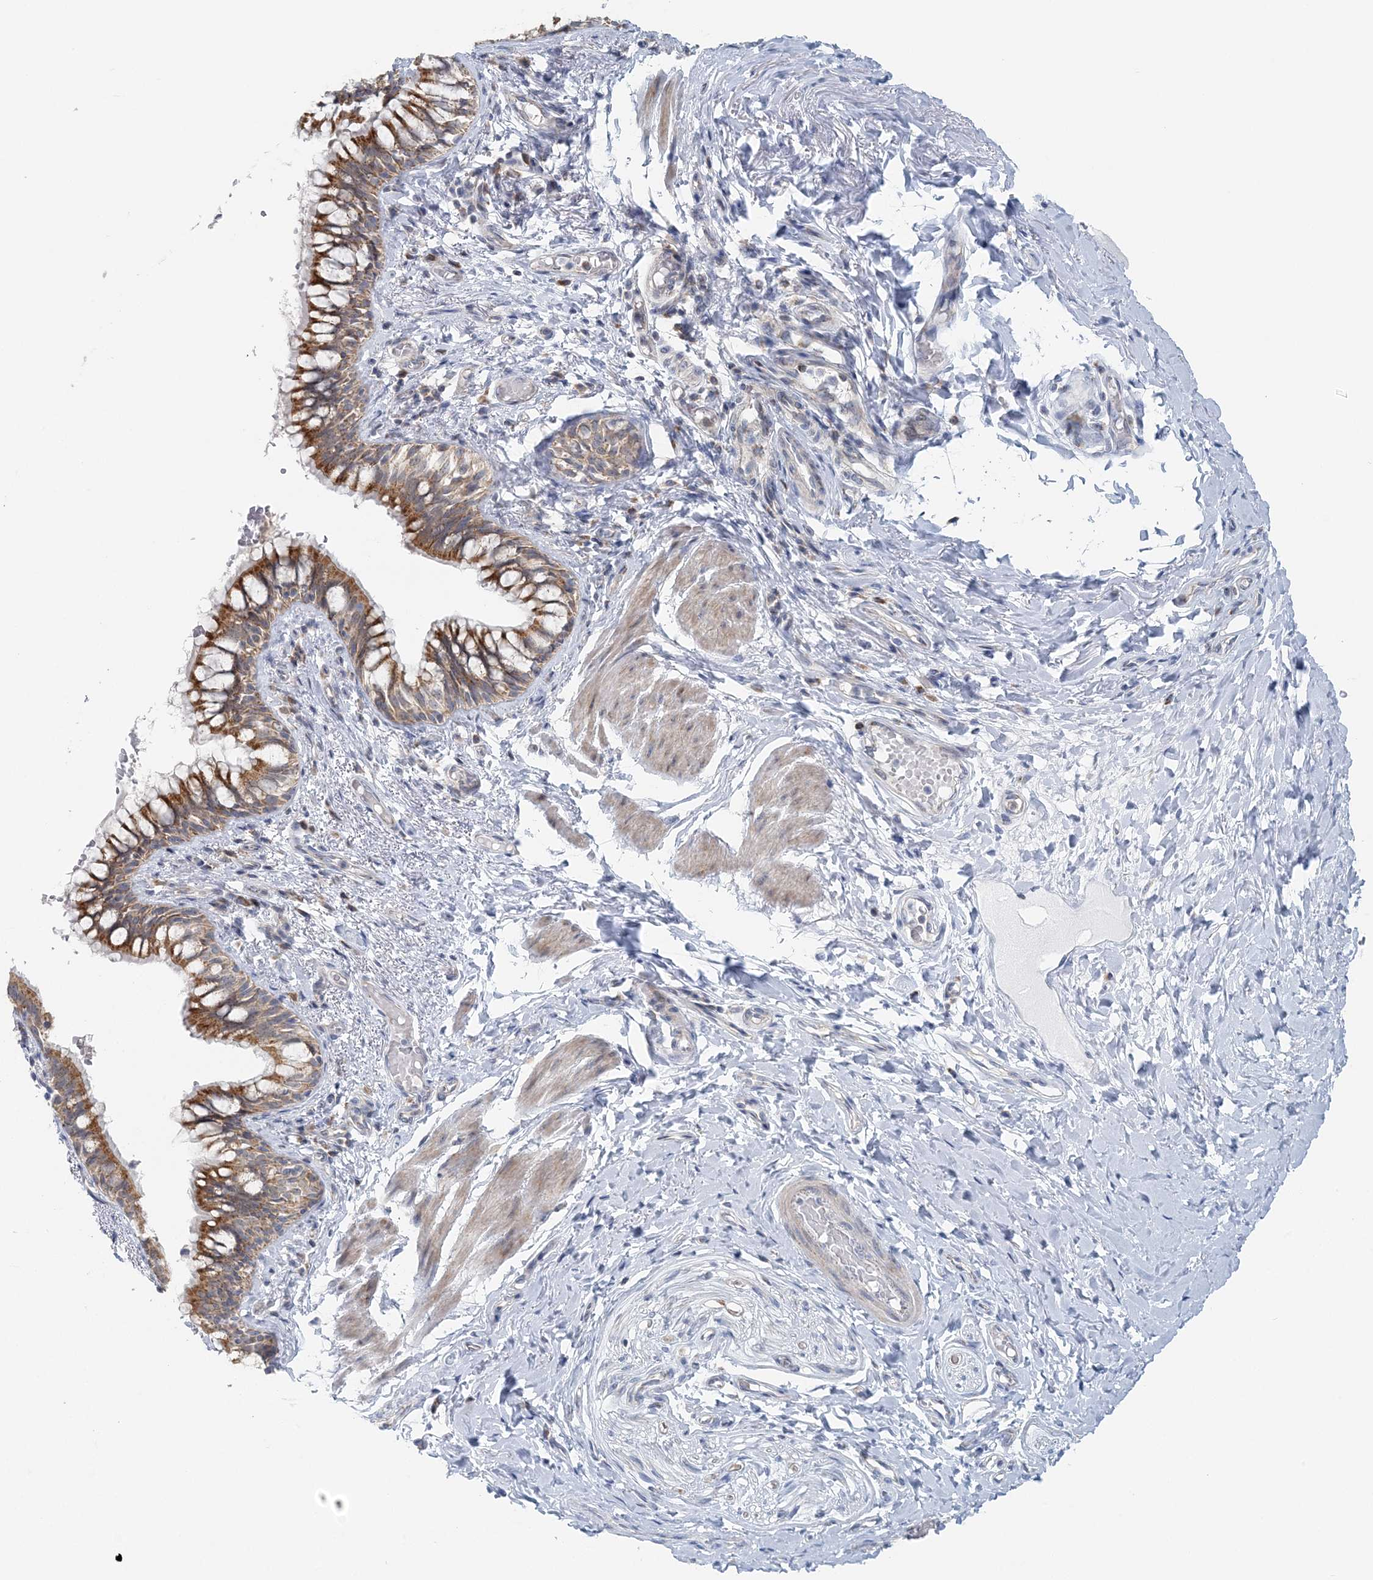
{"staining": {"intensity": "moderate", "quantity": ">75%", "location": "cytoplasmic/membranous"}, "tissue": "bronchus", "cell_type": "Respiratory epithelial cells", "image_type": "normal", "snomed": [{"axis": "morphology", "description": "Normal tissue, NOS"}, {"axis": "topography", "description": "Cartilage tissue"}, {"axis": "topography", "description": "Bronchus"}], "caption": "Protein staining of benign bronchus shows moderate cytoplasmic/membranous expression in approximately >75% of respiratory epithelial cells.", "gene": "RNF150", "patient": {"sex": "female", "age": 36}}